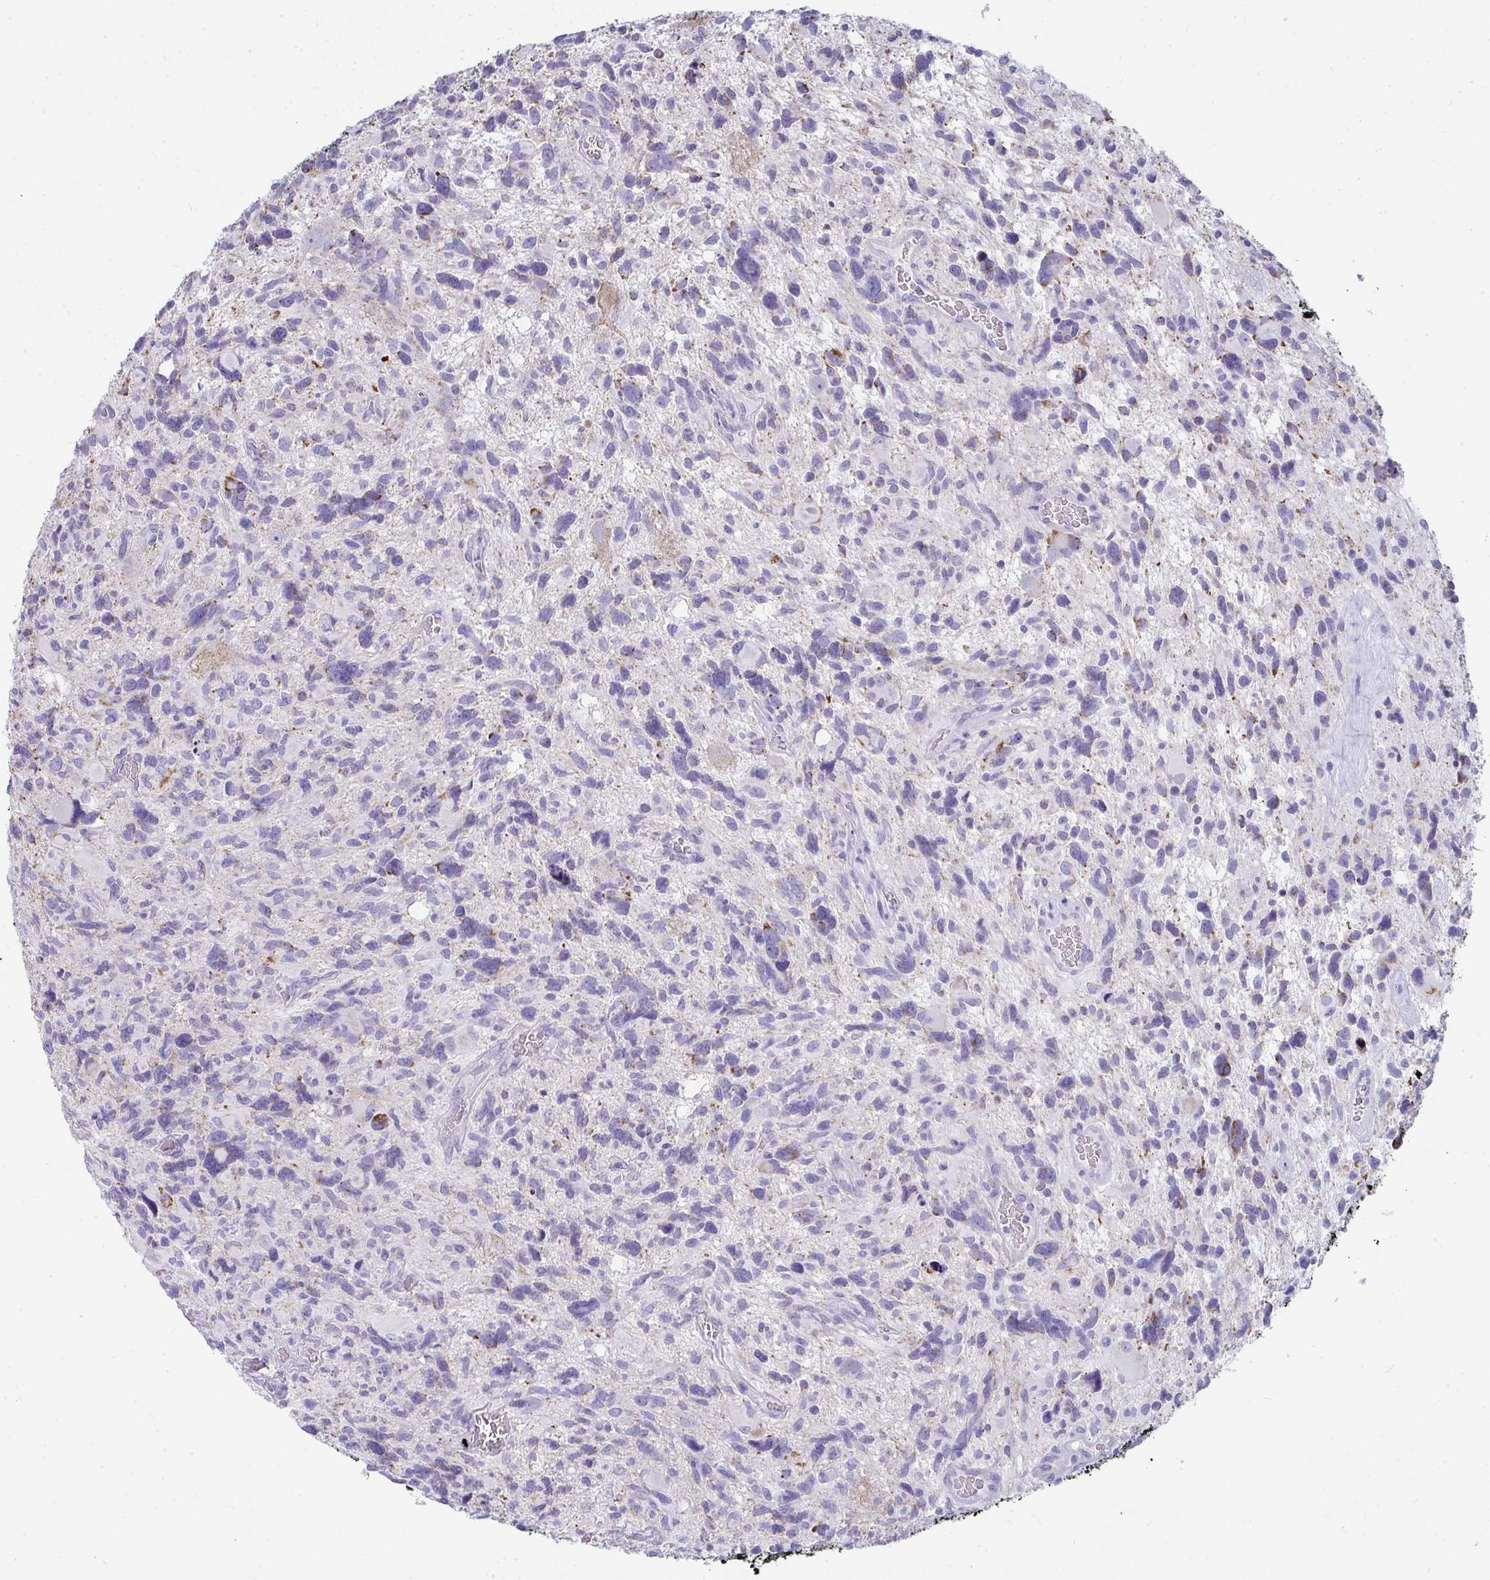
{"staining": {"intensity": "negative", "quantity": "none", "location": "none"}, "tissue": "glioma", "cell_type": "Tumor cells", "image_type": "cancer", "snomed": [{"axis": "morphology", "description": "Glioma, malignant, High grade"}, {"axis": "topography", "description": "Brain"}], "caption": "Tumor cells are negative for protein expression in human malignant high-grade glioma. (DAB (3,3'-diaminobenzidine) immunohistochemistry visualized using brightfield microscopy, high magnification).", "gene": "SLC6A1", "patient": {"sex": "male", "age": 49}}